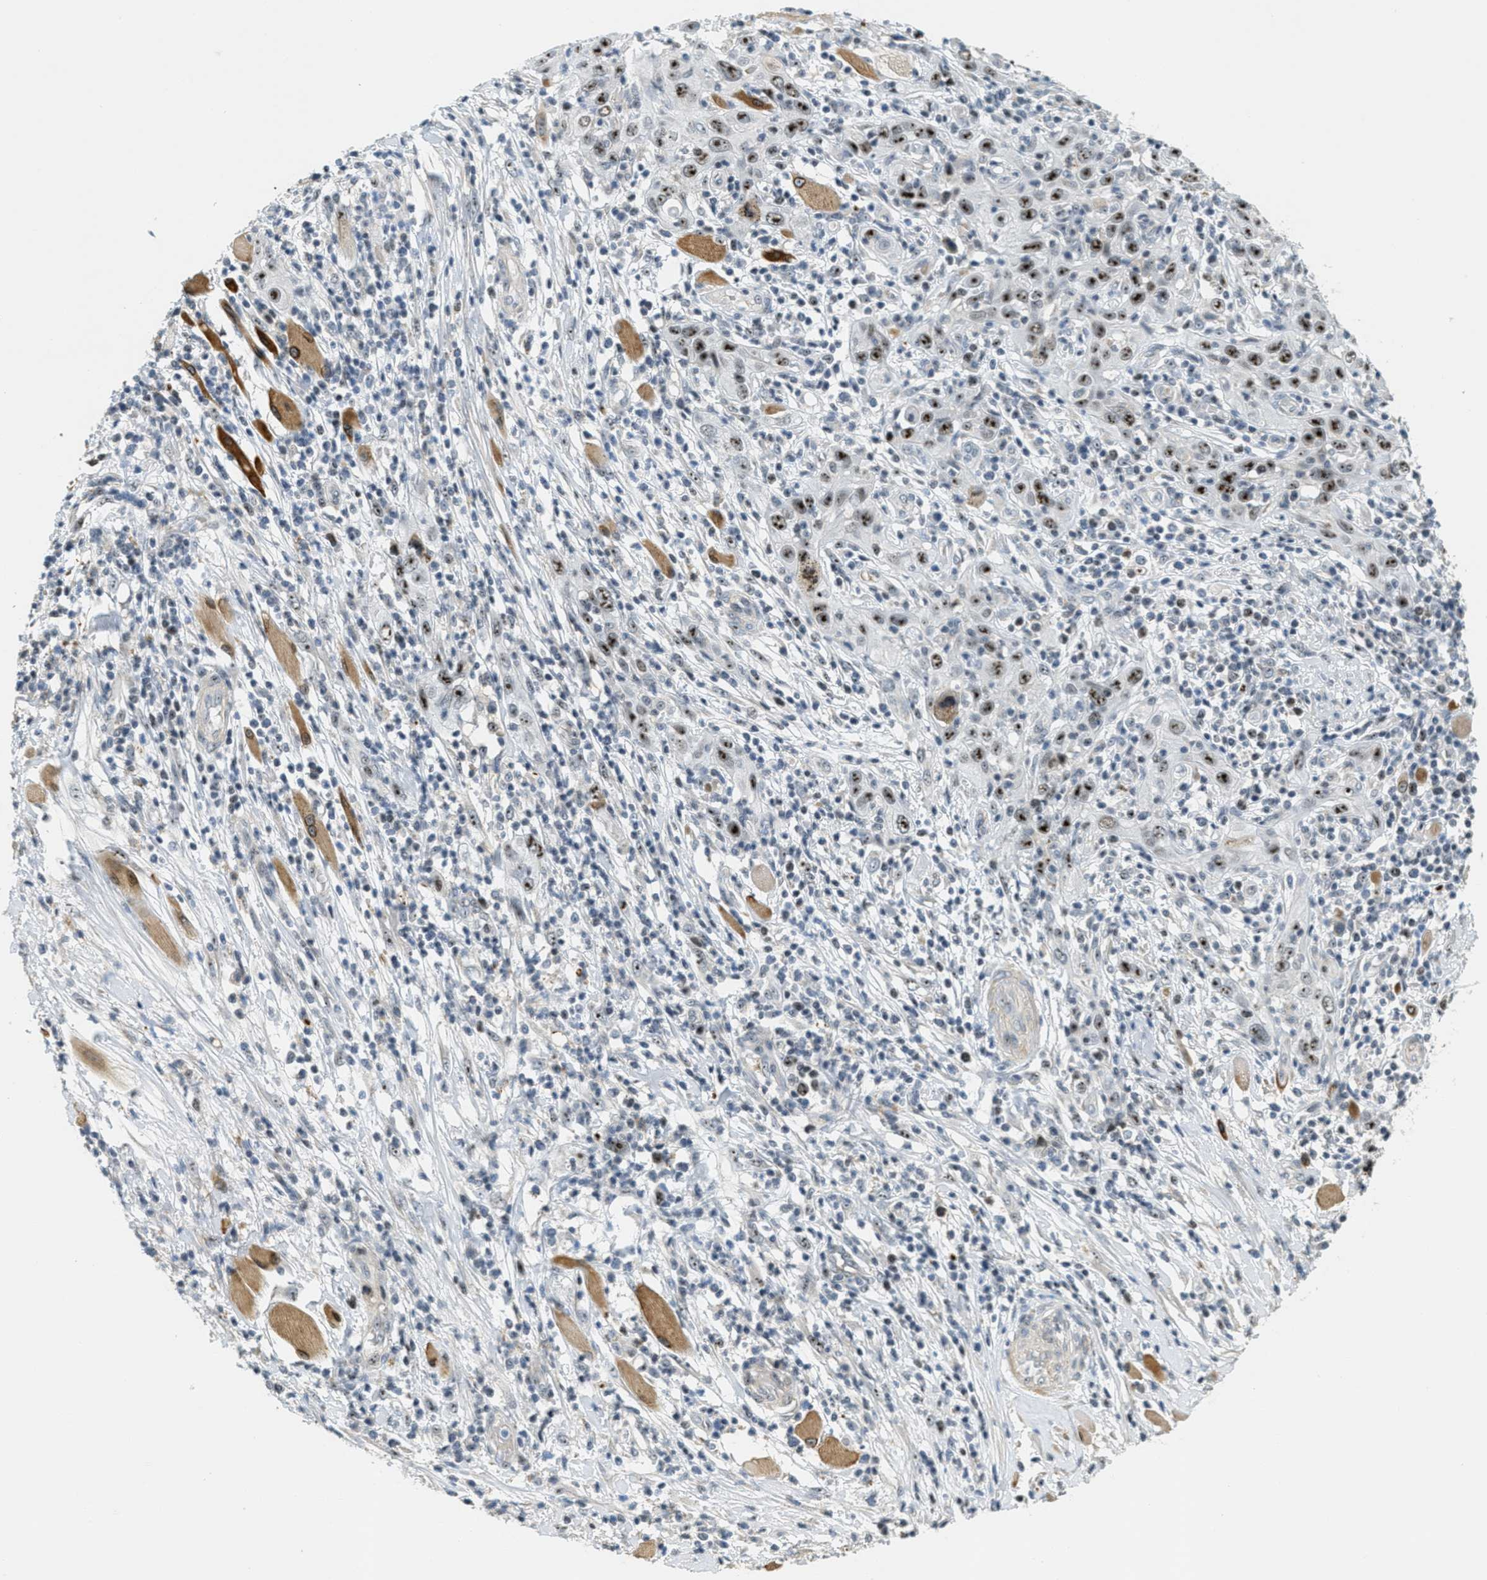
{"staining": {"intensity": "strong", "quantity": "25%-75%", "location": "nuclear"}, "tissue": "skin cancer", "cell_type": "Tumor cells", "image_type": "cancer", "snomed": [{"axis": "morphology", "description": "Squamous cell carcinoma, NOS"}, {"axis": "topography", "description": "Skin"}], "caption": "Squamous cell carcinoma (skin) tissue reveals strong nuclear staining in approximately 25%-75% of tumor cells", "gene": "DDX47", "patient": {"sex": "female", "age": 88}}